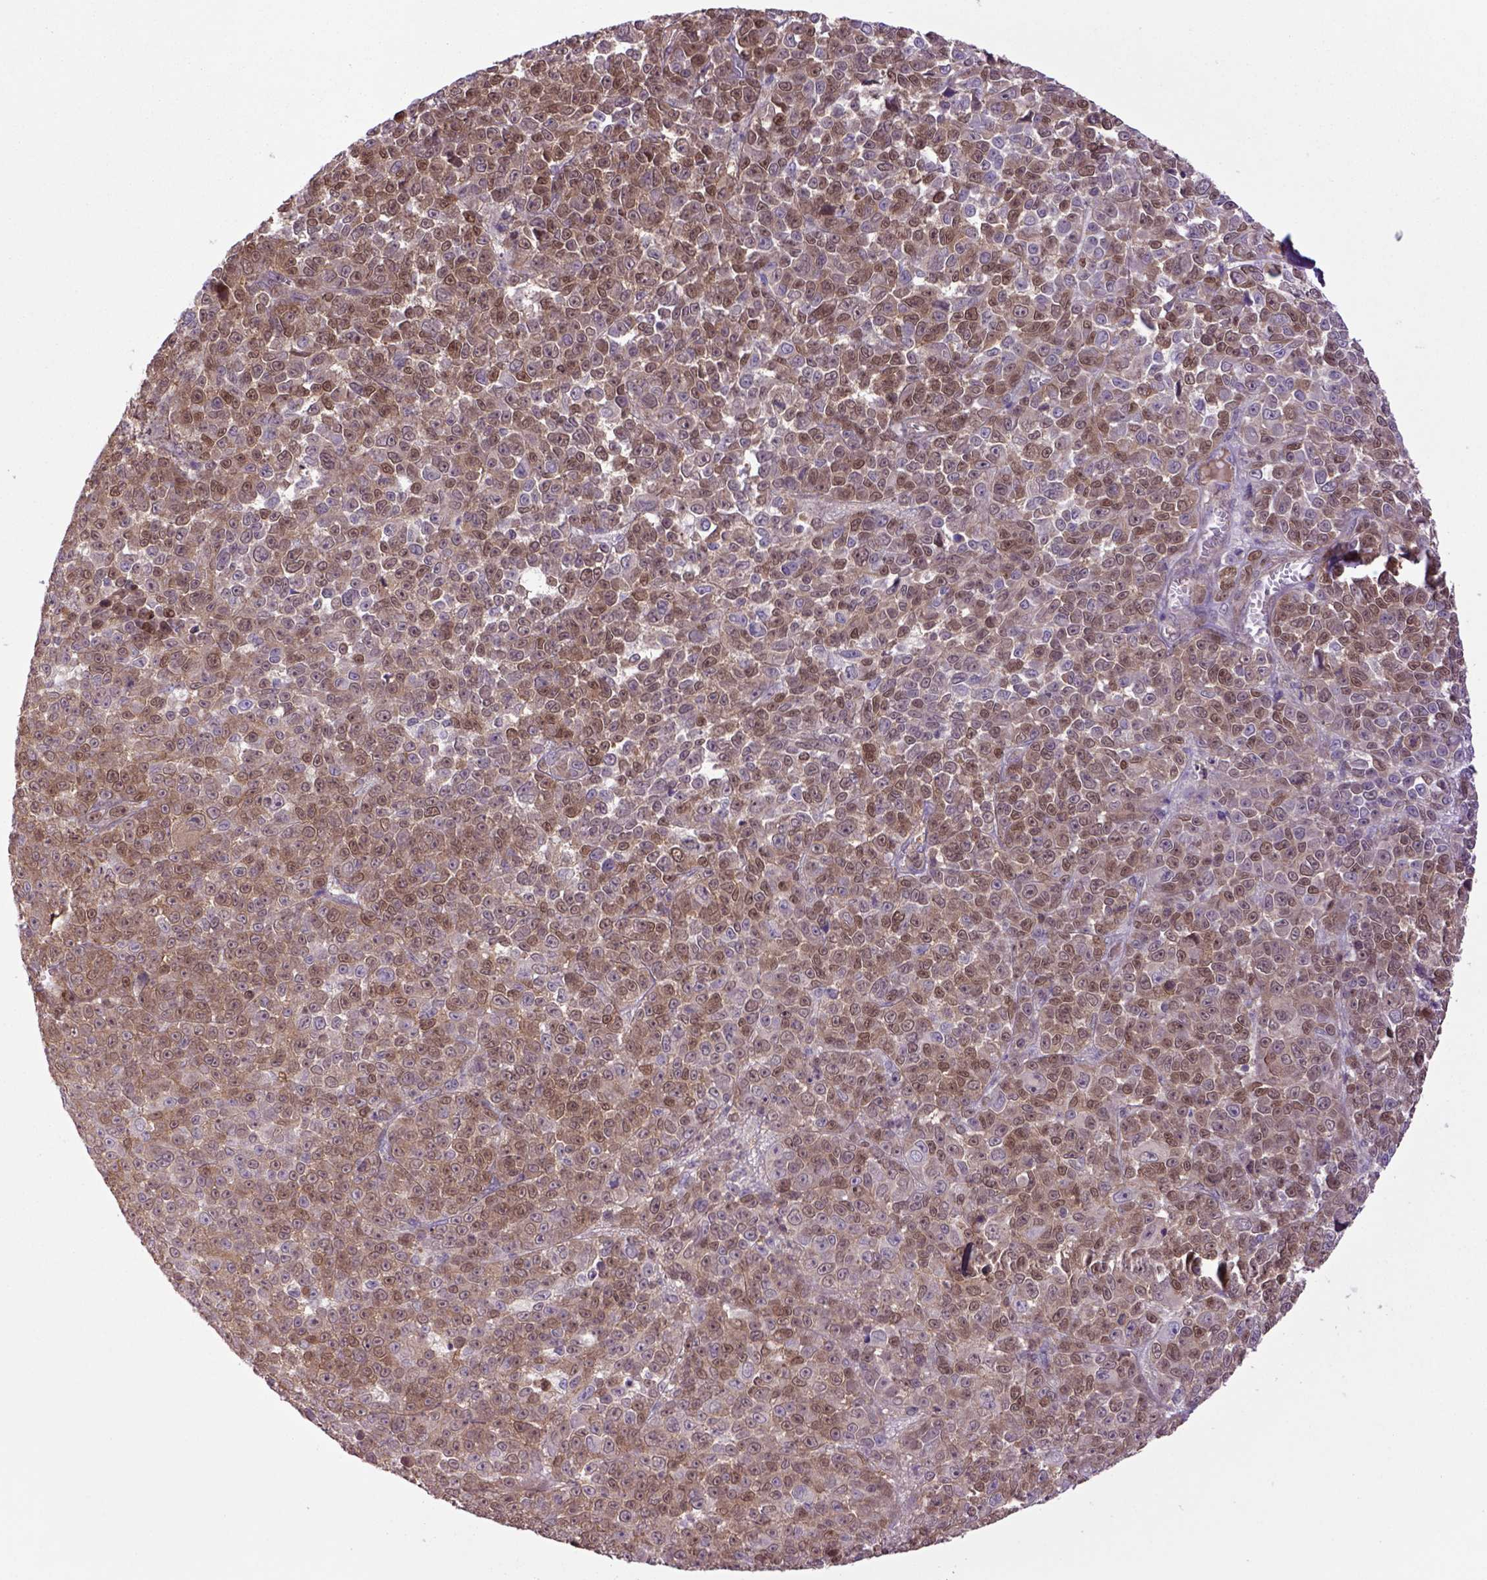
{"staining": {"intensity": "moderate", "quantity": "25%-75%", "location": "cytoplasmic/membranous,nuclear"}, "tissue": "melanoma", "cell_type": "Tumor cells", "image_type": "cancer", "snomed": [{"axis": "morphology", "description": "Malignant melanoma, NOS"}, {"axis": "topography", "description": "Skin"}], "caption": "Melanoma stained with IHC reveals moderate cytoplasmic/membranous and nuclear positivity in approximately 25%-75% of tumor cells.", "gene": "HSPBP1", "patient": {"sex": "female", "age": 95}}